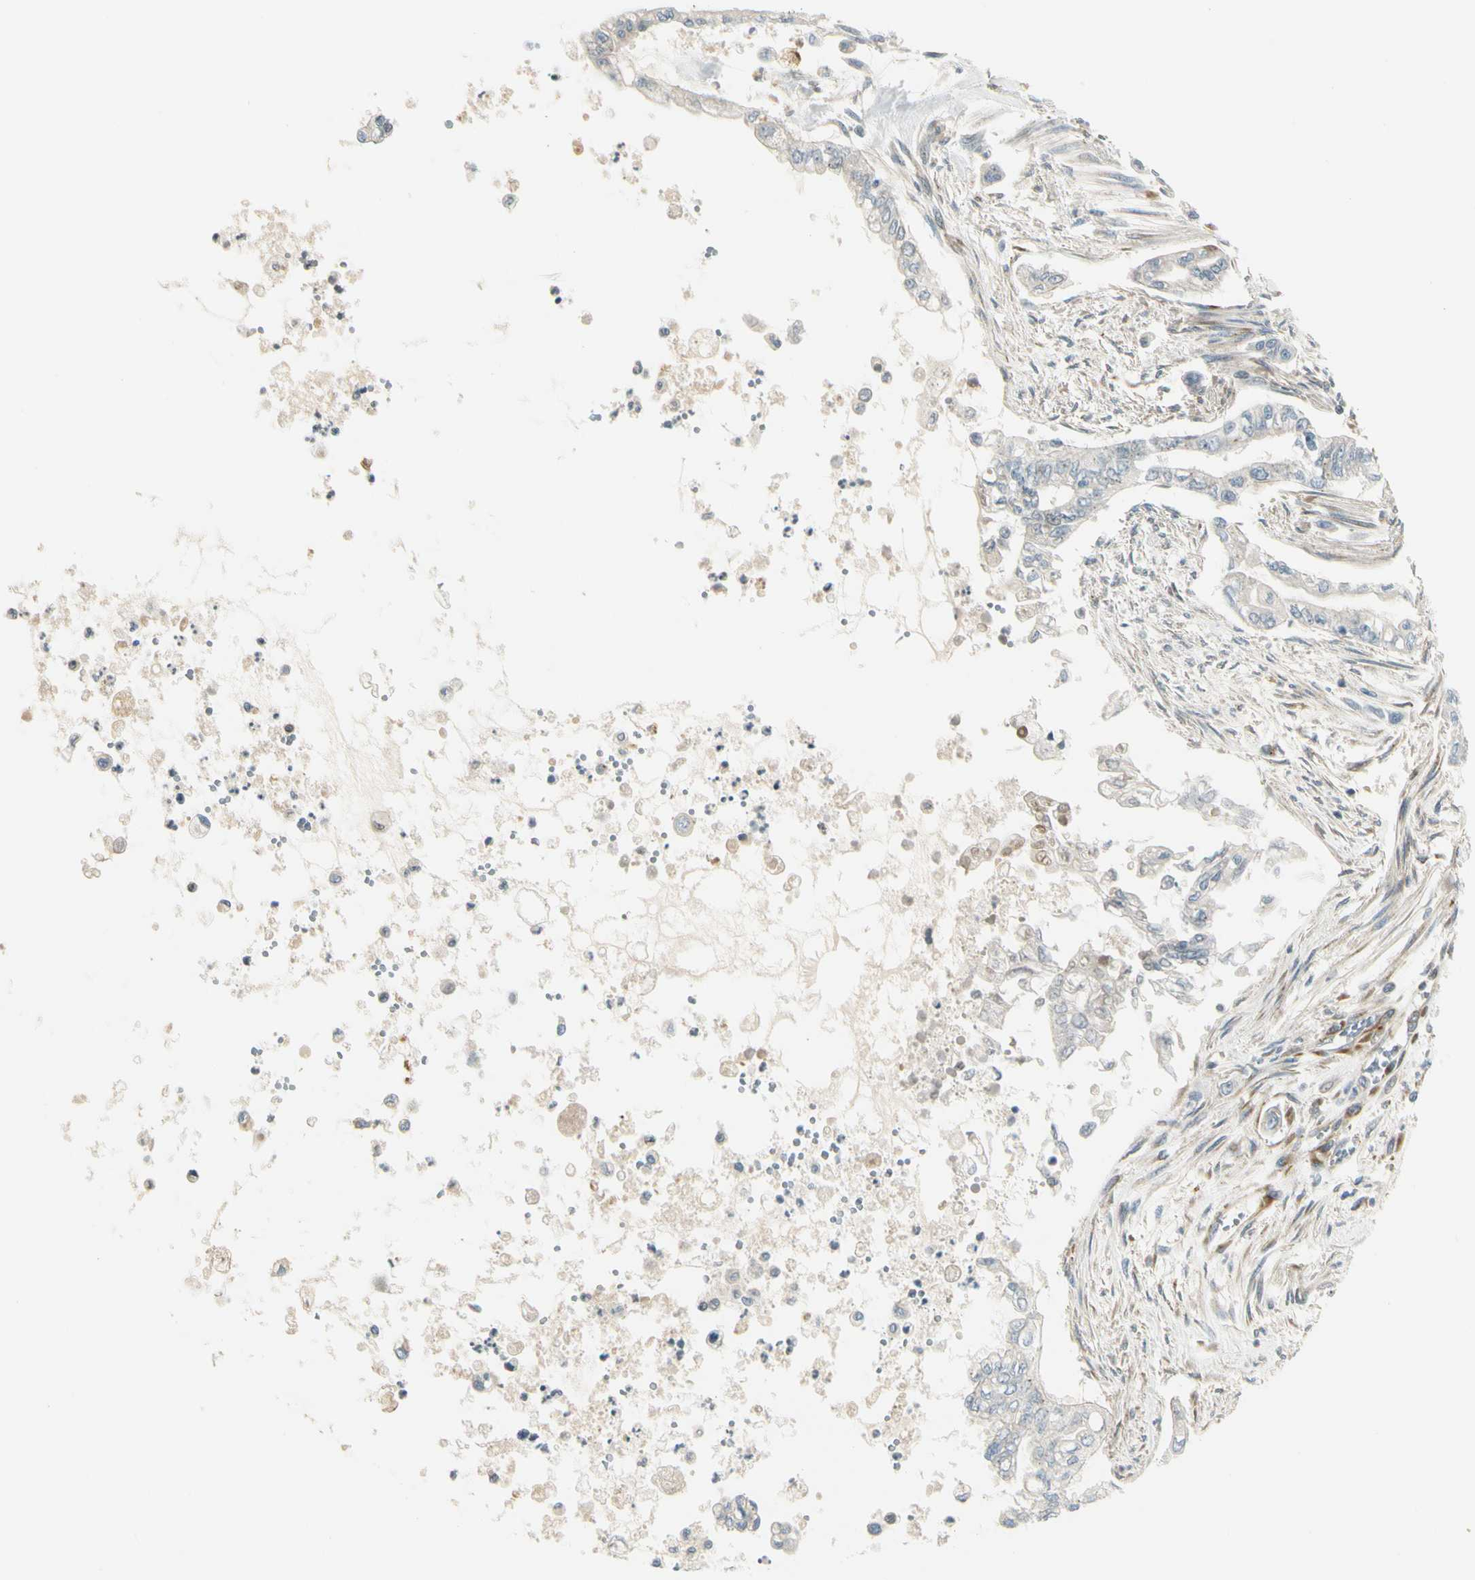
{"staining": {"intensity": "weak", "quantity": ">75%", "location": "cytoplasmic/membranous"}, "tissue": "pancreatic cancer", "cell_type": "Tumor cells", "image_type": "cancer", "snomed": [{"axis": "morphology", "description": "Normal tissue, NOS"}, {"axis": "topography", "description": "Pancreas"}], "caption": "Pancreatic cancer was stained to show a protein in brown. There is low levels of weak cytoplasmic/membranous positivity in about >75% of tumor cells.", "gene": "MANSC1", "patient": {"sex": "male", "age": 42}}